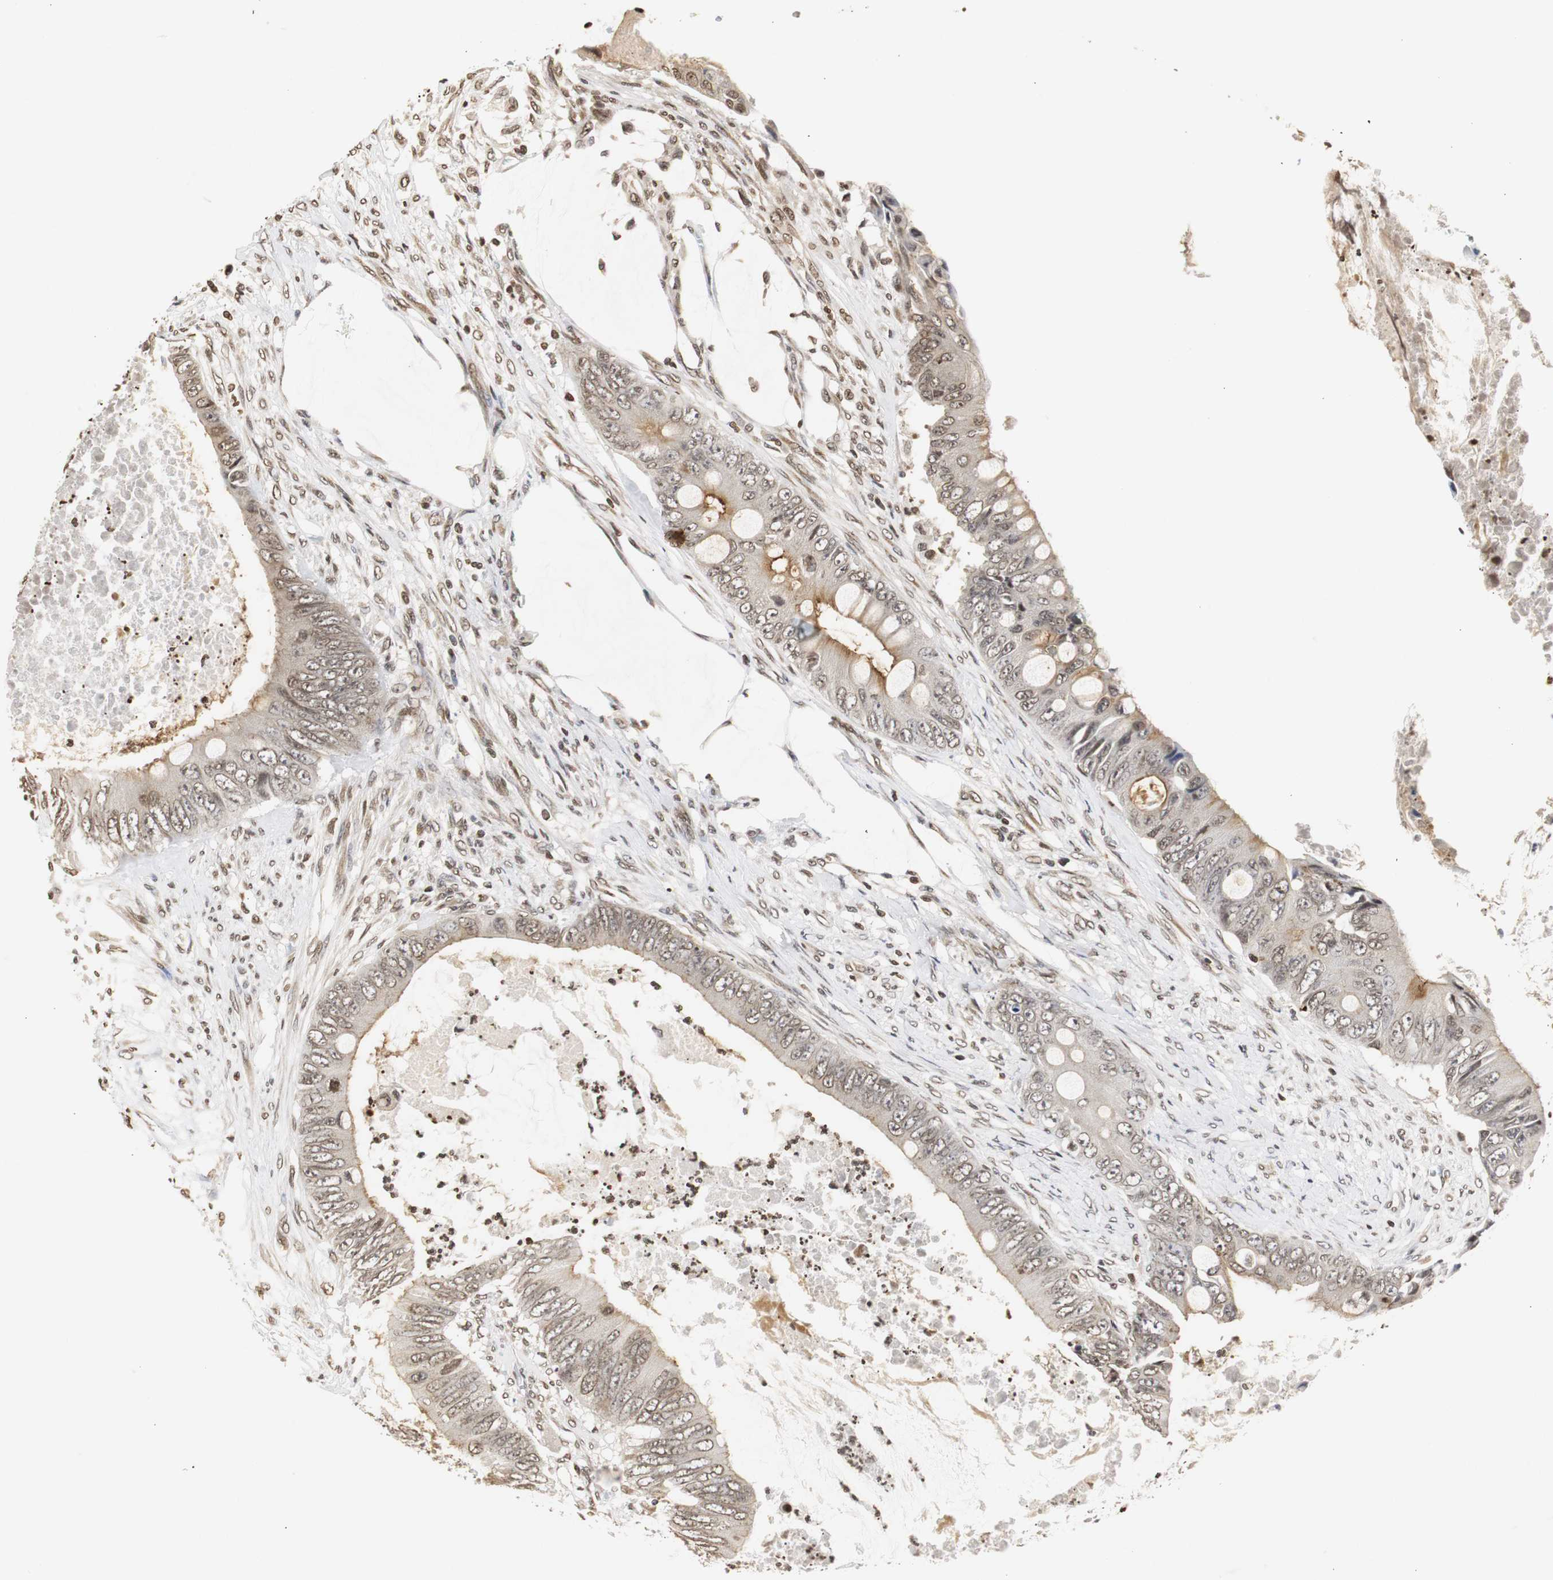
{"staining": {"intensity": "weak", "quantity": ">75%", "location": "cytoplasmic/membranous"}, "tissue": "colorectal cancer", "cell_type": "Tumor cells", "image_type": "cancer", "snomed": [{"axis": "morphology", "description": "Adenocarcinoma, NOS"}, {"axis": "topography", "description": "Rectum"}], "caption": "This histopathology image shows IHC staining of colorectal adenocarcinoma, with low weak cytoplasmic/membranous staining in approximately >75% of tumor cells.", "gene": "ZFC3H1", "patient": {"sex": "female", "age": 77}}